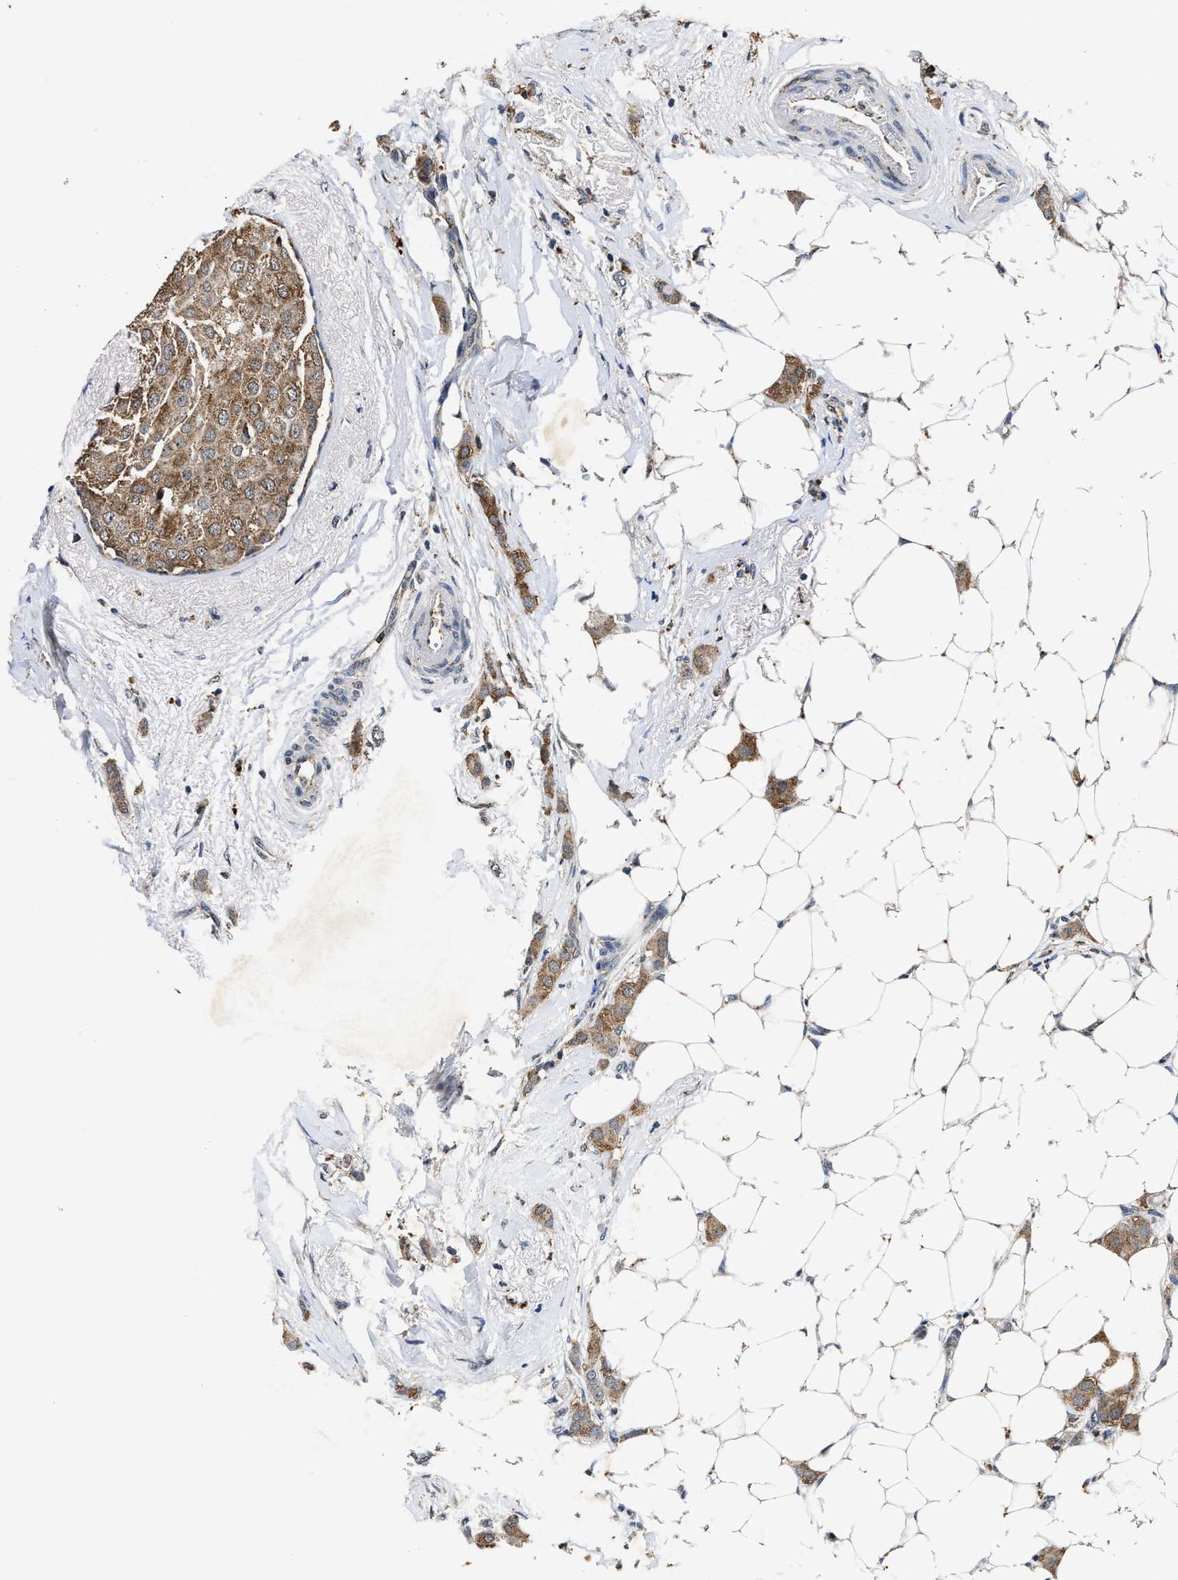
{"staining": {"intensity": "moderate", "quantity": ">75%", "location": "cytoplasmic/membranous"}, "tissue": "breast cancer", "cell_type": "Tumor cells", "image_type": "cancer", "snomed": [{"axis": "morphology", "description": "Lobular carcinoma"}, {"axis": "topography", "description": "Breast"}], "caption": "Immunohistochemistry of breast lobular carcinoma reveals medium levels of moderate cytoplasmic/membranous expression in approximately >75% of tumor cells. (DAB = brown stain, brightfield microscopy at high magnification).", "gene": "ACOX1", "patient": {"sex": "female", "age": 55}}